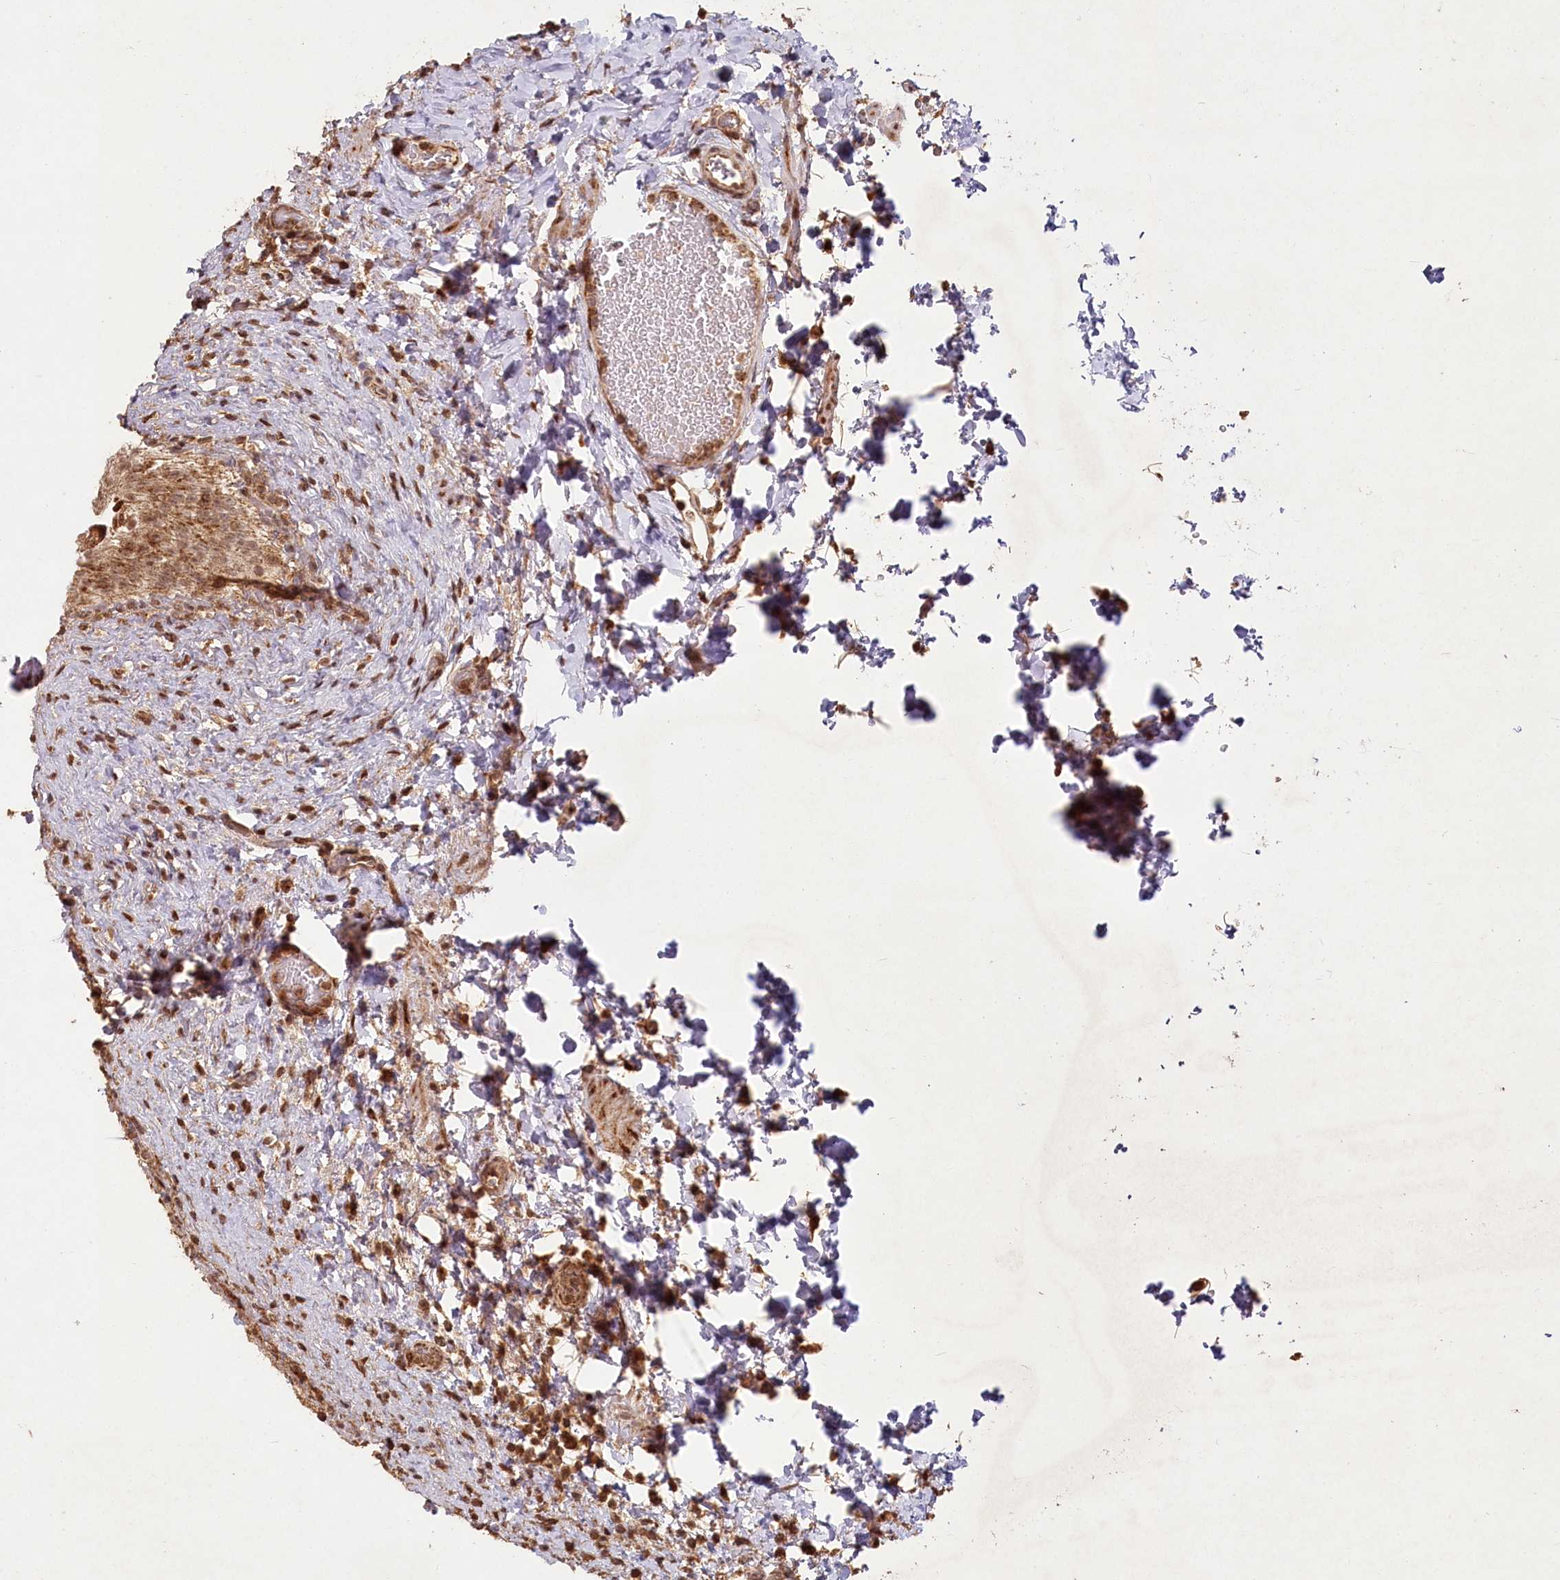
{"staining": {"intensity": "moderate", "quantity": ">75%", "location": "cytoplasmic/membranous"}, "tissue": "urinary bladder", "cell_type": "Urothelial cells", "image_type": "normal", "snomed": [{"axis": "morphology", "description": "Normal tissue, NOS"}, {"axis": "topography", "description": "Urinary bladder"}], "caption": "A brown stain labels moderate cytoplasmic/membranous expression of a protein in urothelial cells of normal human urinary bladder. (Stains: DAB in brown, nuclei in blue, Microscopy: brightfield microscopy at high magnification).", "gene": "MICU1", "patient": {"sex": "female", "age": 27}}